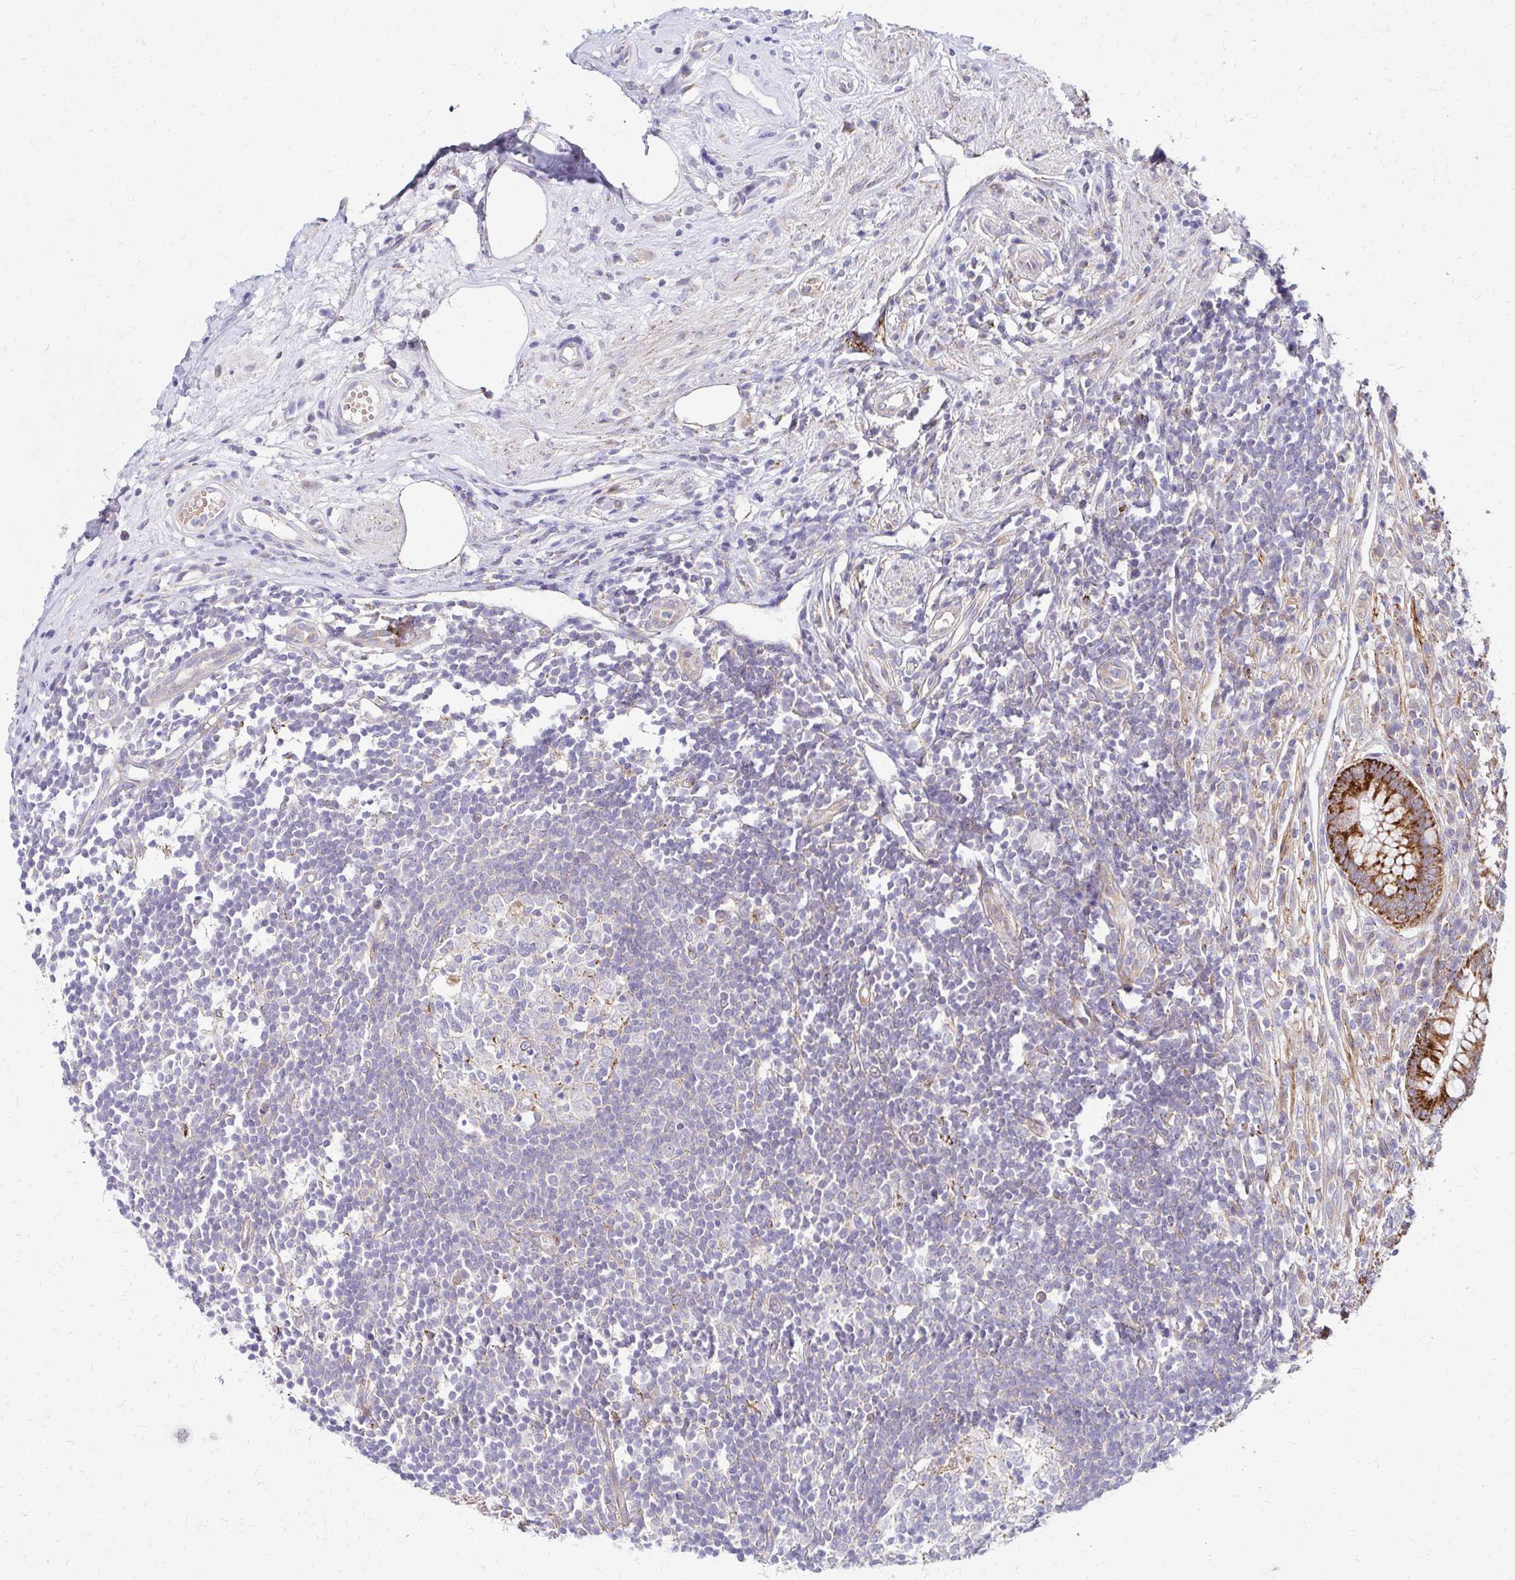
{"staining": {"intensity": "strong", "quantity": ">75%", "location": "cytoplasmic/membranous"}, "tissue": "appendix", "cell_type": "Glandular cells", "image_type": "normal", "snomed": [{"axis": "morphology", "description": "Normal tissue, NOS"}, {"axis": "topography", "description": "Appendix"}], "caption": "Immunohistochemistry (IHC) (DAB (3,3'-diaminobenzidine)) staining of benign human appendix displays strong cytoplasmic/membranous protein positivity in approximately >75% of glandular cells. The protein of interest is stained brown, and the nuclei are stained in blue (DAB IHC with brightfield microscopy, high magnification).", "gene": "IDUA", "patient": {"sex": "female", "age": 56}}